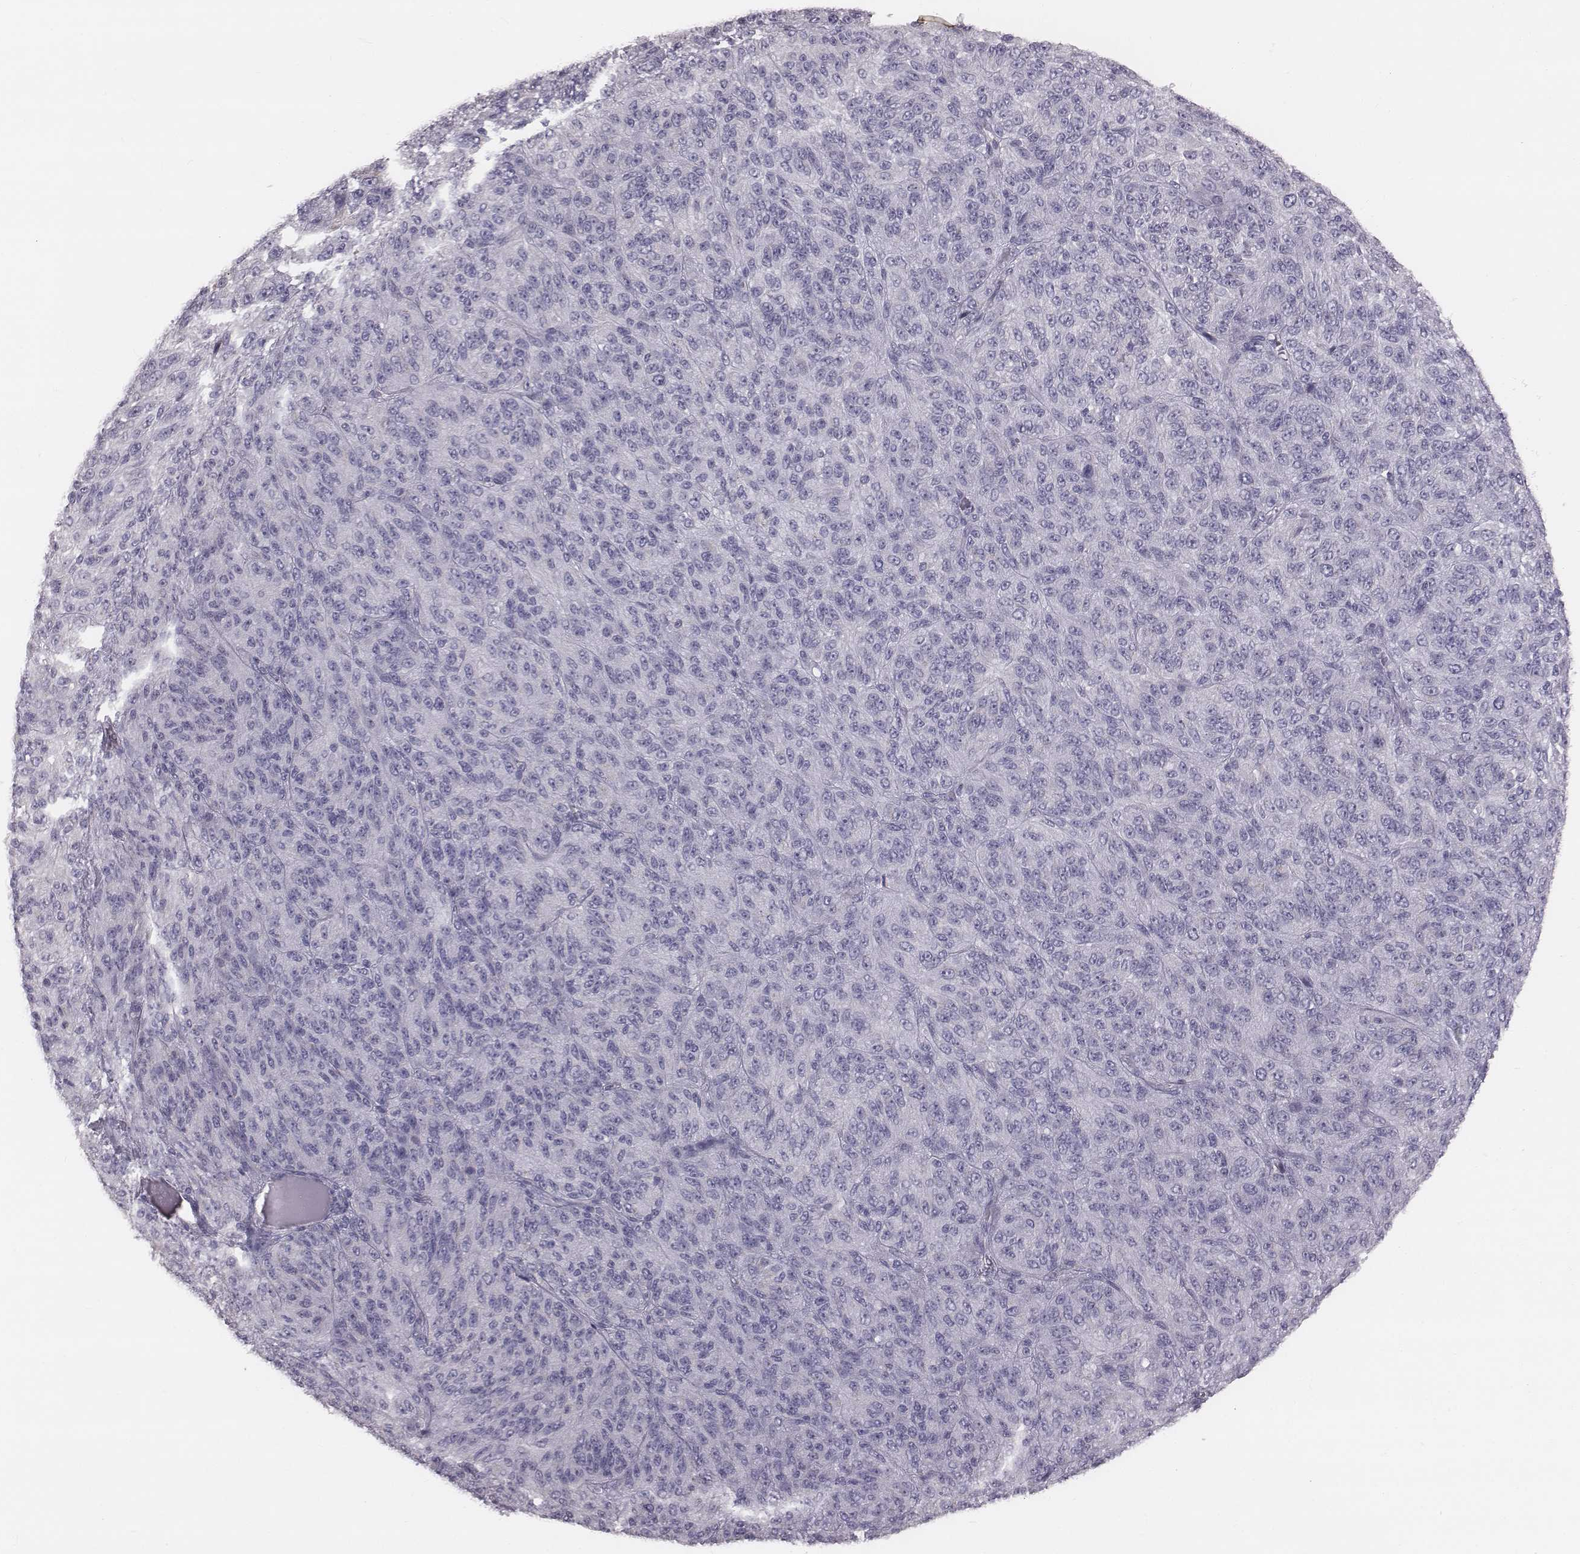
{"staining": {"intensity": "negative", "quantity": "none", "location": "none"}, "tissue": "melanoma", "cell_type": "Tumor cells", "image_type": "cancer", "snomed": [{"axis": "morphology", "description": "Malignant melanoma, Metastatic site"}, {"axis": "topography", "description": "Brain"}], "caption": "The photomicrograph shows no staining of tumor cells in melanoma. Brightfield microscopy of immunohistochemistry stained with DAB (3,3'-diaminobenzidine) (brown) and hematoxylin (blue), captured at high magnification.", "gene": "C6orf58", "patient": {"sex": "female", "age": 56}}